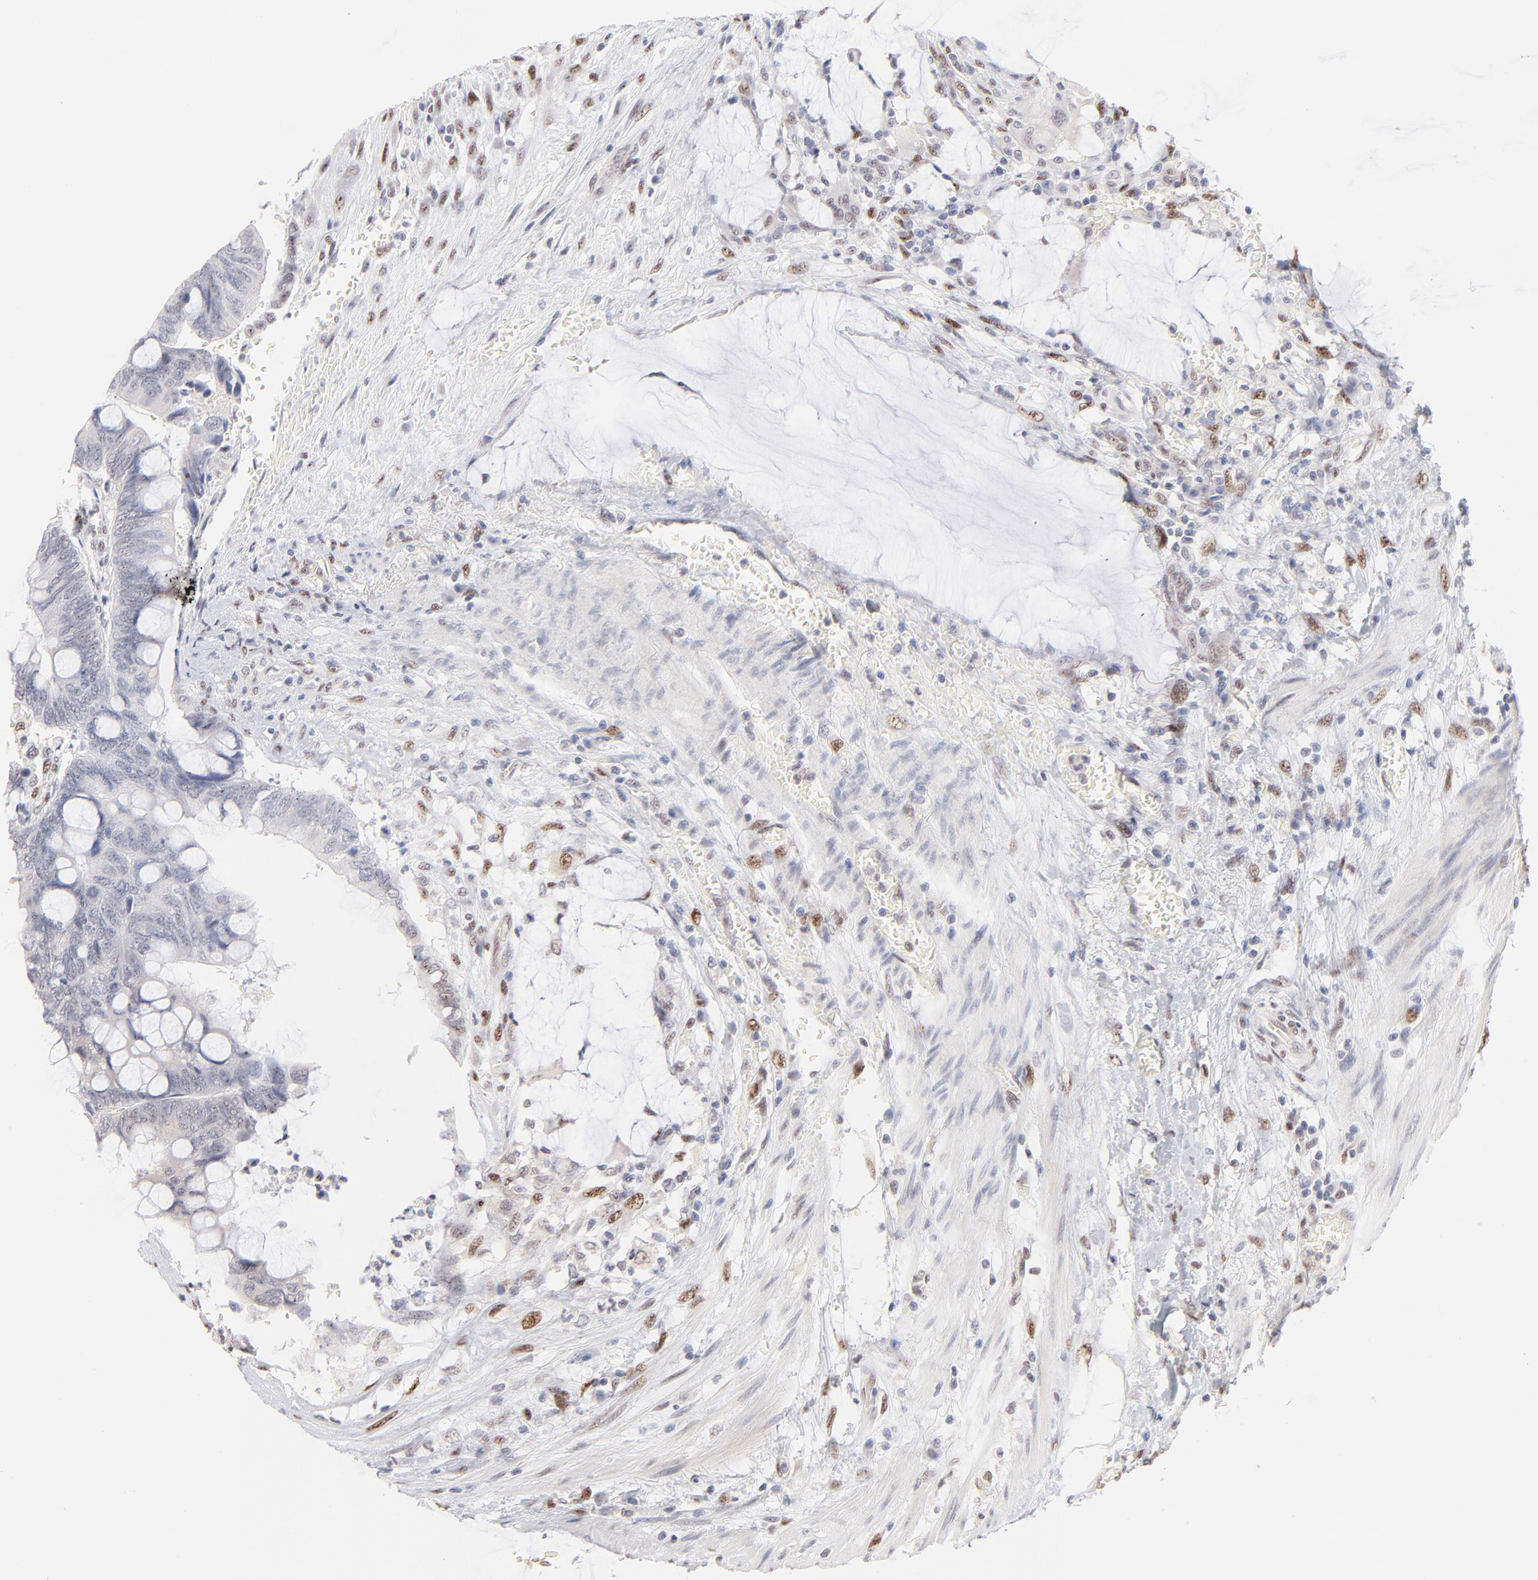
{"staining": {"intensity": "weak", "quantity": "<25%", "location": "nuclear"}, "tissue": "colorectal cancer", "cell_type": "Tumor cells", "image_type": "cancer", "snomed": [{"axis": "morphology", "description": "Normal tissue, NOS"}, {"axis": "morphology", "description": "Adenocarcinoma, NOS"}, {"axis": "topography", "description": "Rectum"}], "caption": "An immunohistochemistry histopathology image of colorectal adenocarcinoma is shown. There is no staining in tumor cells of colorectal adenocarcinoma. The staining was performed using DAB to visualize the protein expression in brown, while the nuclei were stained in blue with hematoxylin (Magnification: 20x).", "gene": "STAT3", "patient": {"sex": "male", "age": 92}}